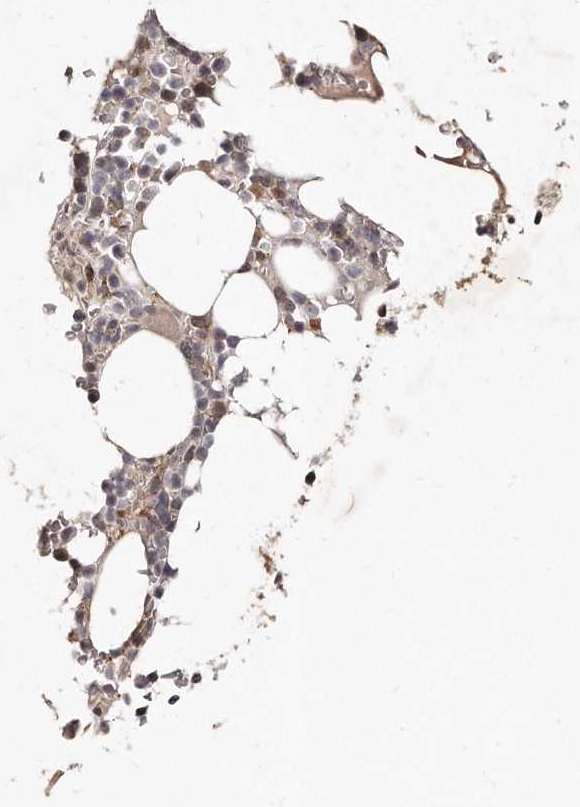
{"staining": {"intensity": "moderate", "quantity": "<25%", "location": "cytoplasmic/membranous"}, "tissue": "bone marrow", "cell_type": "Hematopoietic cells", "image_type": "normal", "snomed": [{"axis": "morphology", "description": "Normal tissue, NOS"}, {"axis": "topography", "description": "Bone marrow"}], "caption": "Approximately <25% of hematopoietic cells in normal bone marrow show moderate cytoplasmic/membranous protein expression as visualized by brown immunohistochemical staining.", "gene": "HASPIN", "patient": {"sex": "male", "age": 58}}